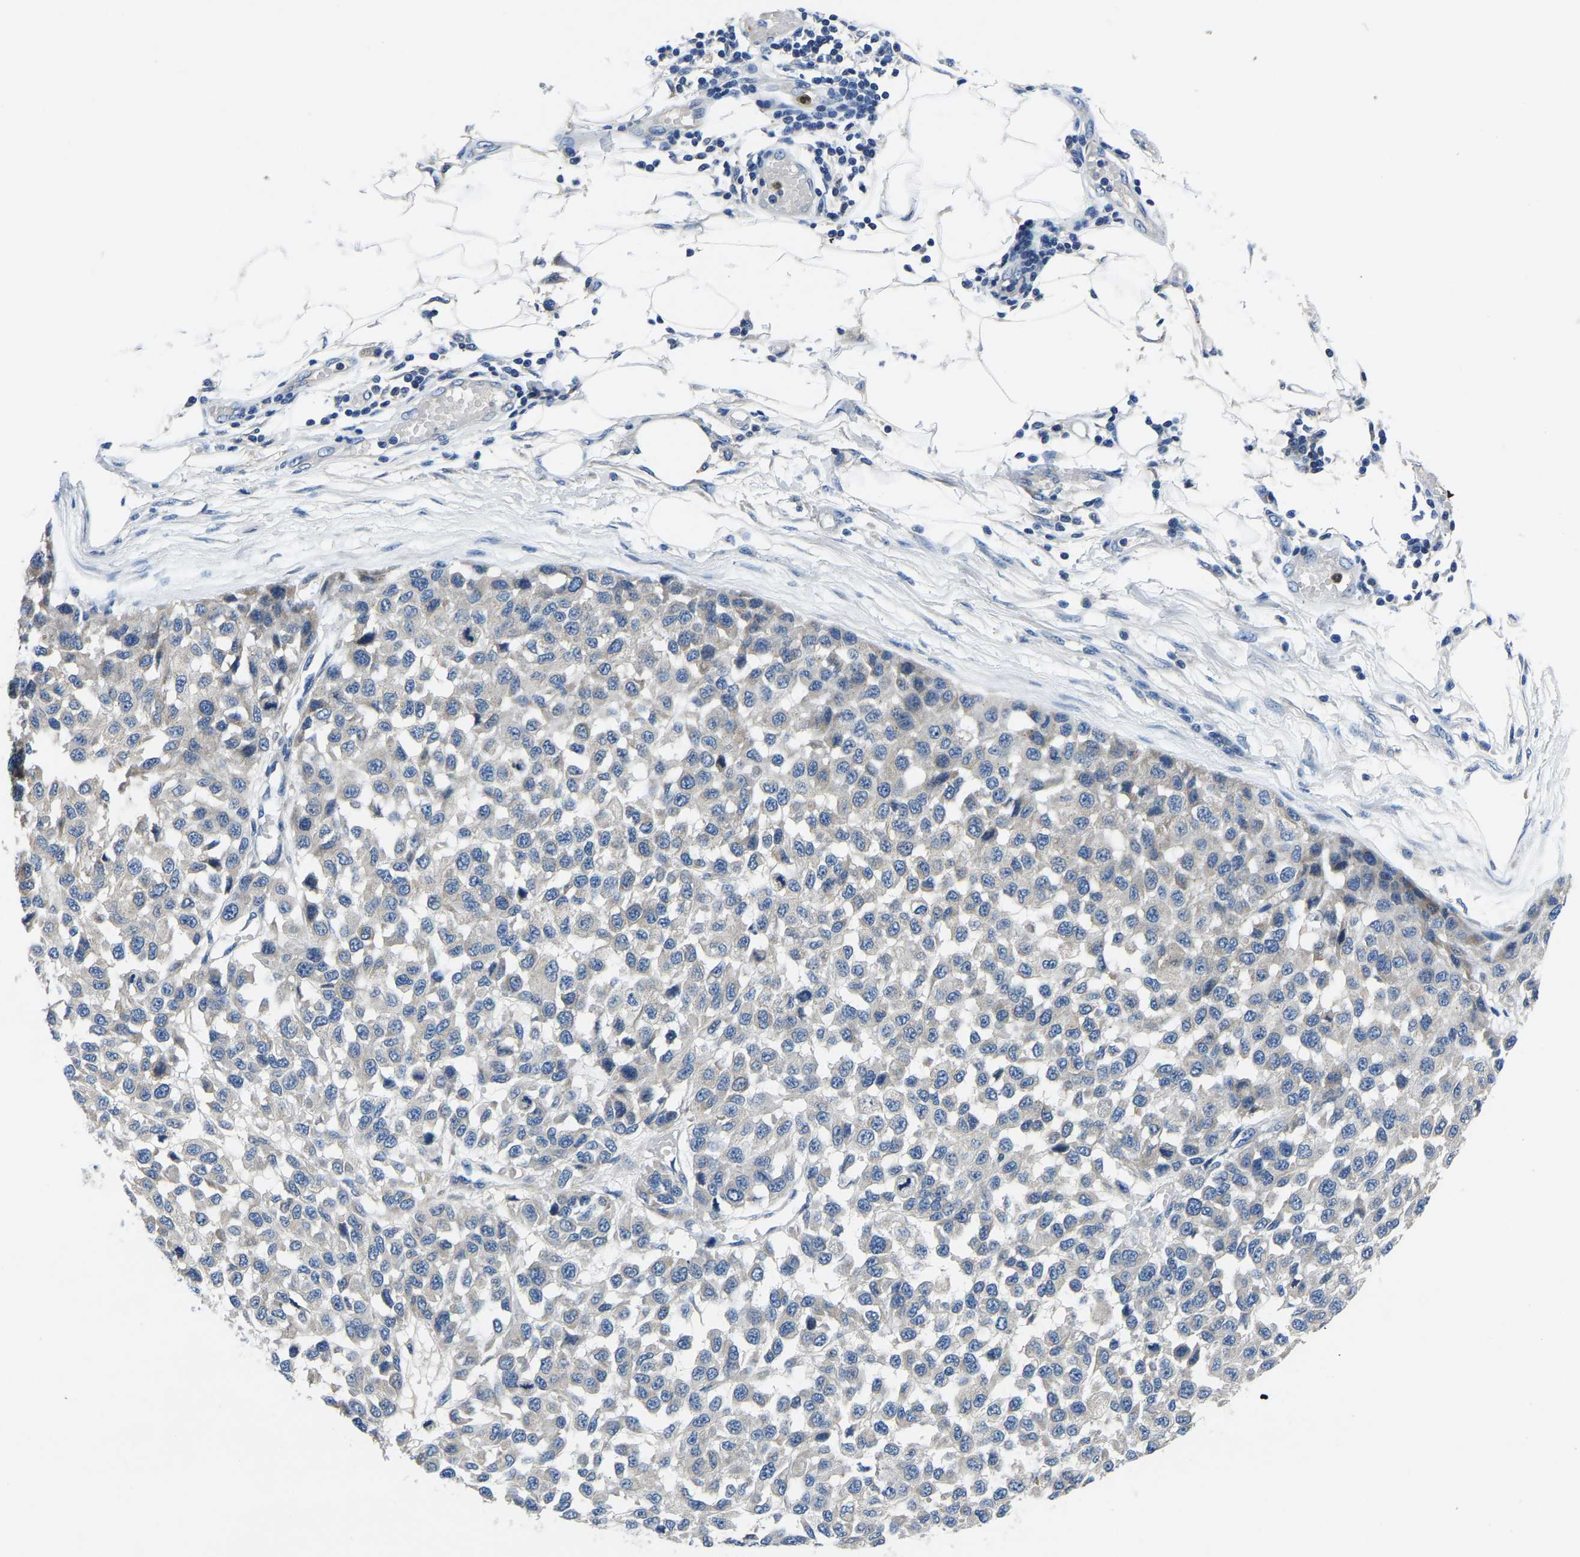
{"staining": {"intensity": "negative", "quantity": "none", "location": "none"}, "tissue": "melanoma", "cell_type": "Tumor cells", "image_type": "cancer", "snomed": [{"axis": "morphology", "description": "Normal tissue, NOS"}, {"axis": "morphology", "description": "Malignant melanoma, NOS"}, {"axis": "topography", "description": "Skin"}], "caption": "Immunohistochemistry (IHC) histopathology image of human melanoma stained for a protein (brown), which shows no staining in tumor cells.", "gene": "TOR1B", "patient": {"sex": "male", "age": 62}}